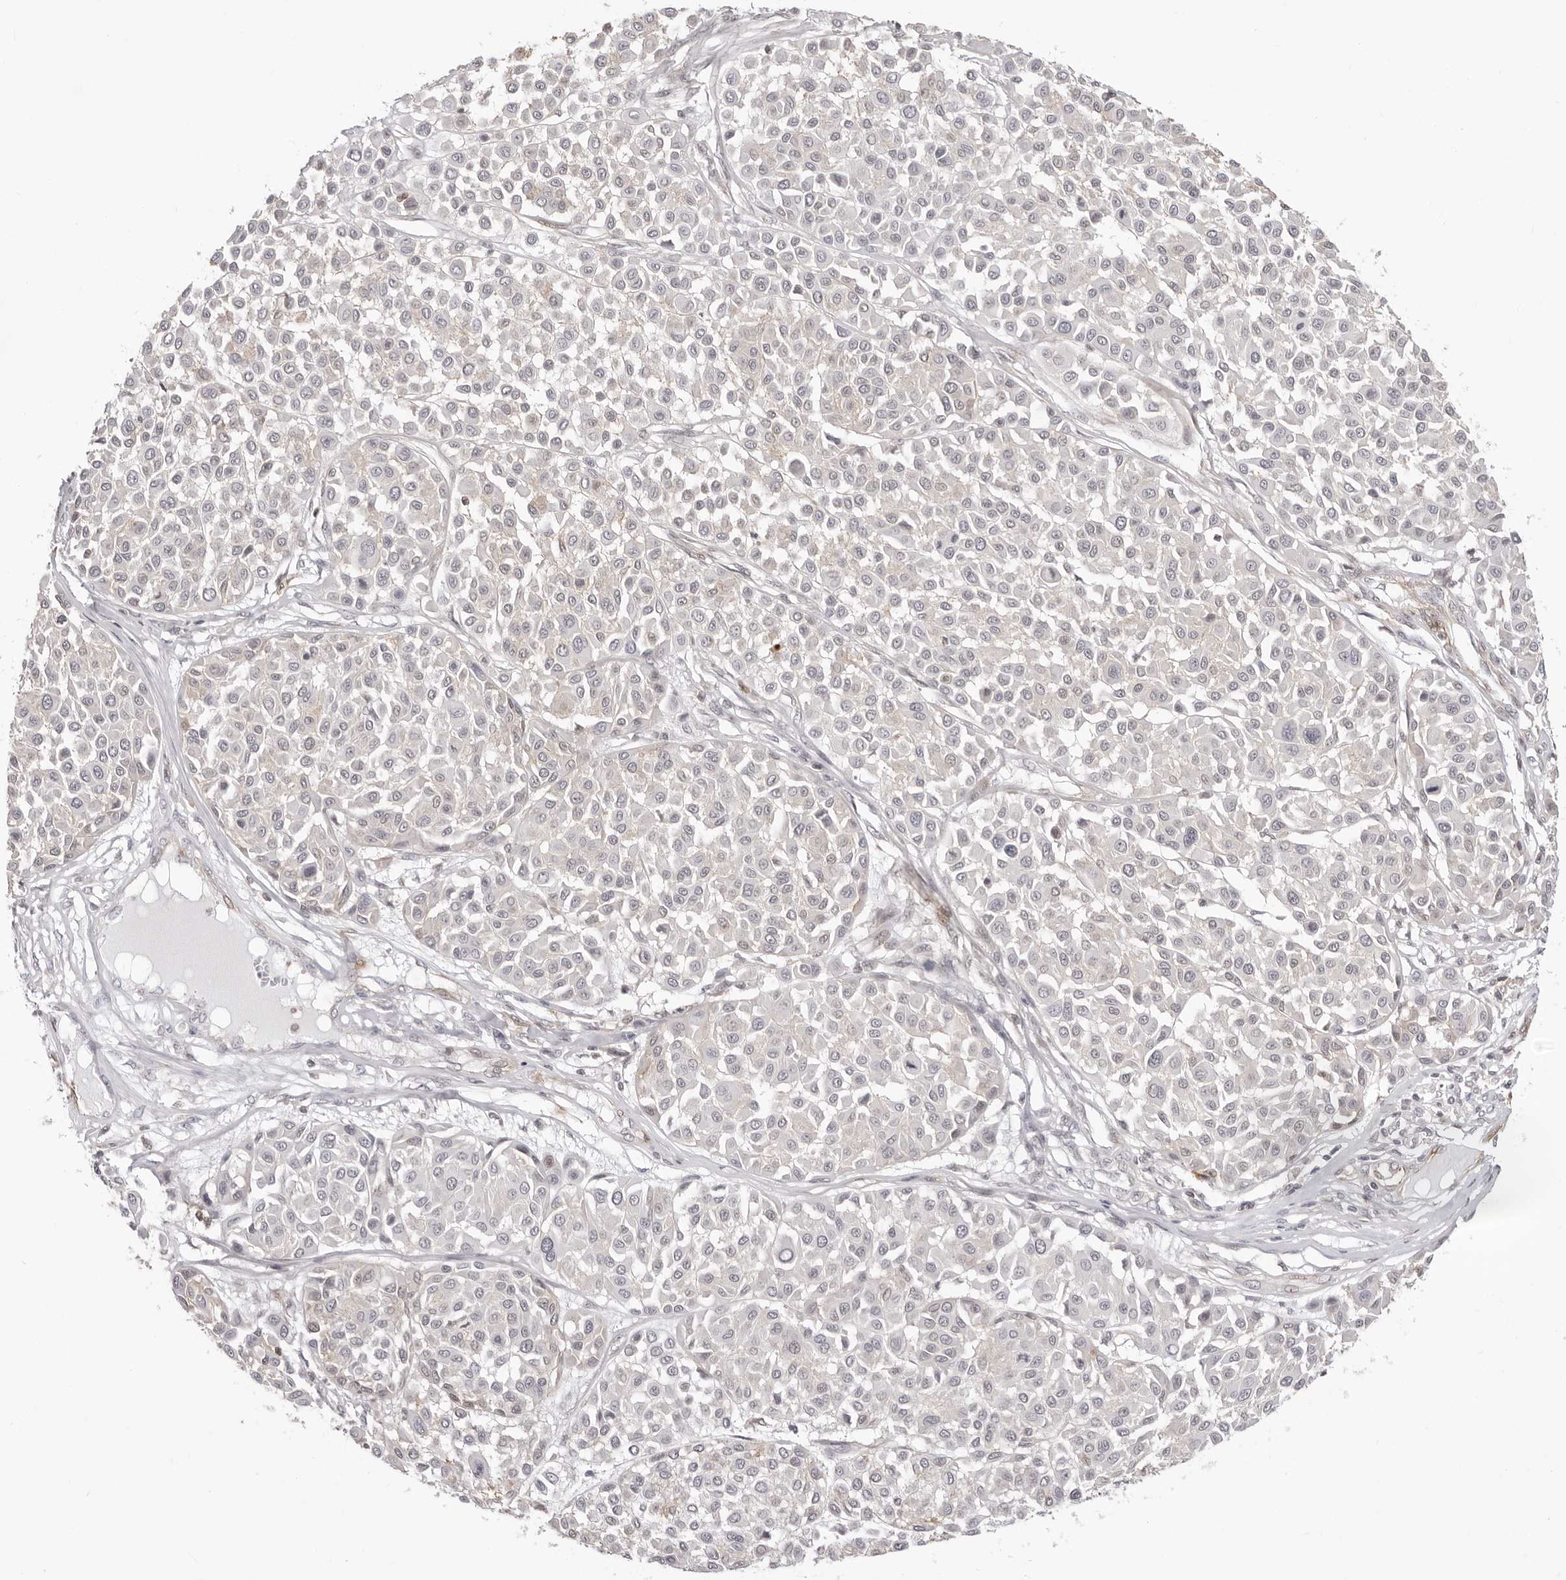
{"staining": {"intensity": "negative", "quantity": "none", "location": "none"}, "tissue": "melanoma", "cell_type": "Tumor cells", "image_type": "cancer", "snomed": [{"axis": "morphology", "description": "Malignant melanoma, Metastatic site"}, {"axis": "topography", "description": "Soft tissue"}], "caption": "An immunohistochemistry photomicrograph of malignant melanoma (metastatic site) is shown. There is no staining in tumor cells of malignant melanoma (metastatic site). Nuclei are stained in blue.", "gene": "UNK", "patient": {"sex": "male", "age": 41}}